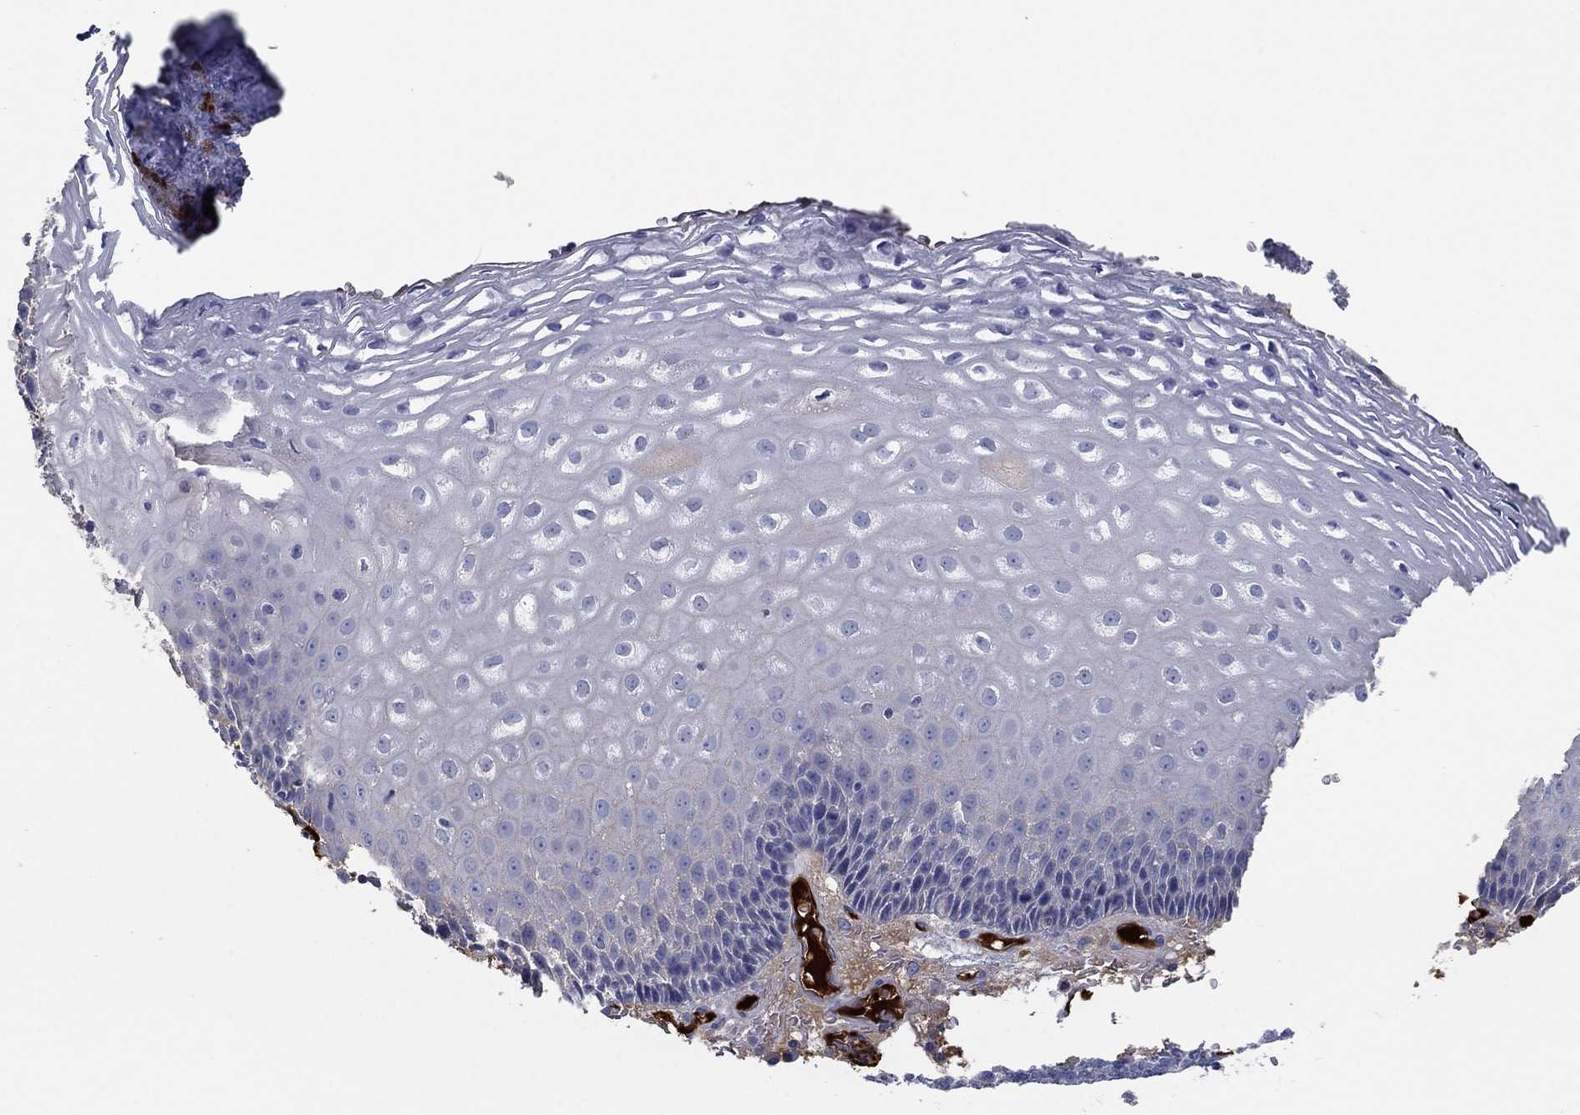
{"staining": {"intensity": "negative", "quantity": "none", "location": "none"}, "tissue": "esophagus", "cell_type": "Squamous epithelial cells", "image_type": "normal", "snomed": [{"axis": "morphology", "description": "Normal tissue, NOS"}, {"axis": "topography", "description": "Esophagus"}], "caption": "An IHC histopathology image of benign esophagus is shown. There is no staining in squamous epithelial cells of esophagus. The staining is performed using DAB (3,3'-diaminobenzidine) brown chromogen with nuclei counter-stained in using hematoxylin.", "gene": "APOC3", "patient": {"sex": "male", "age": 76}}